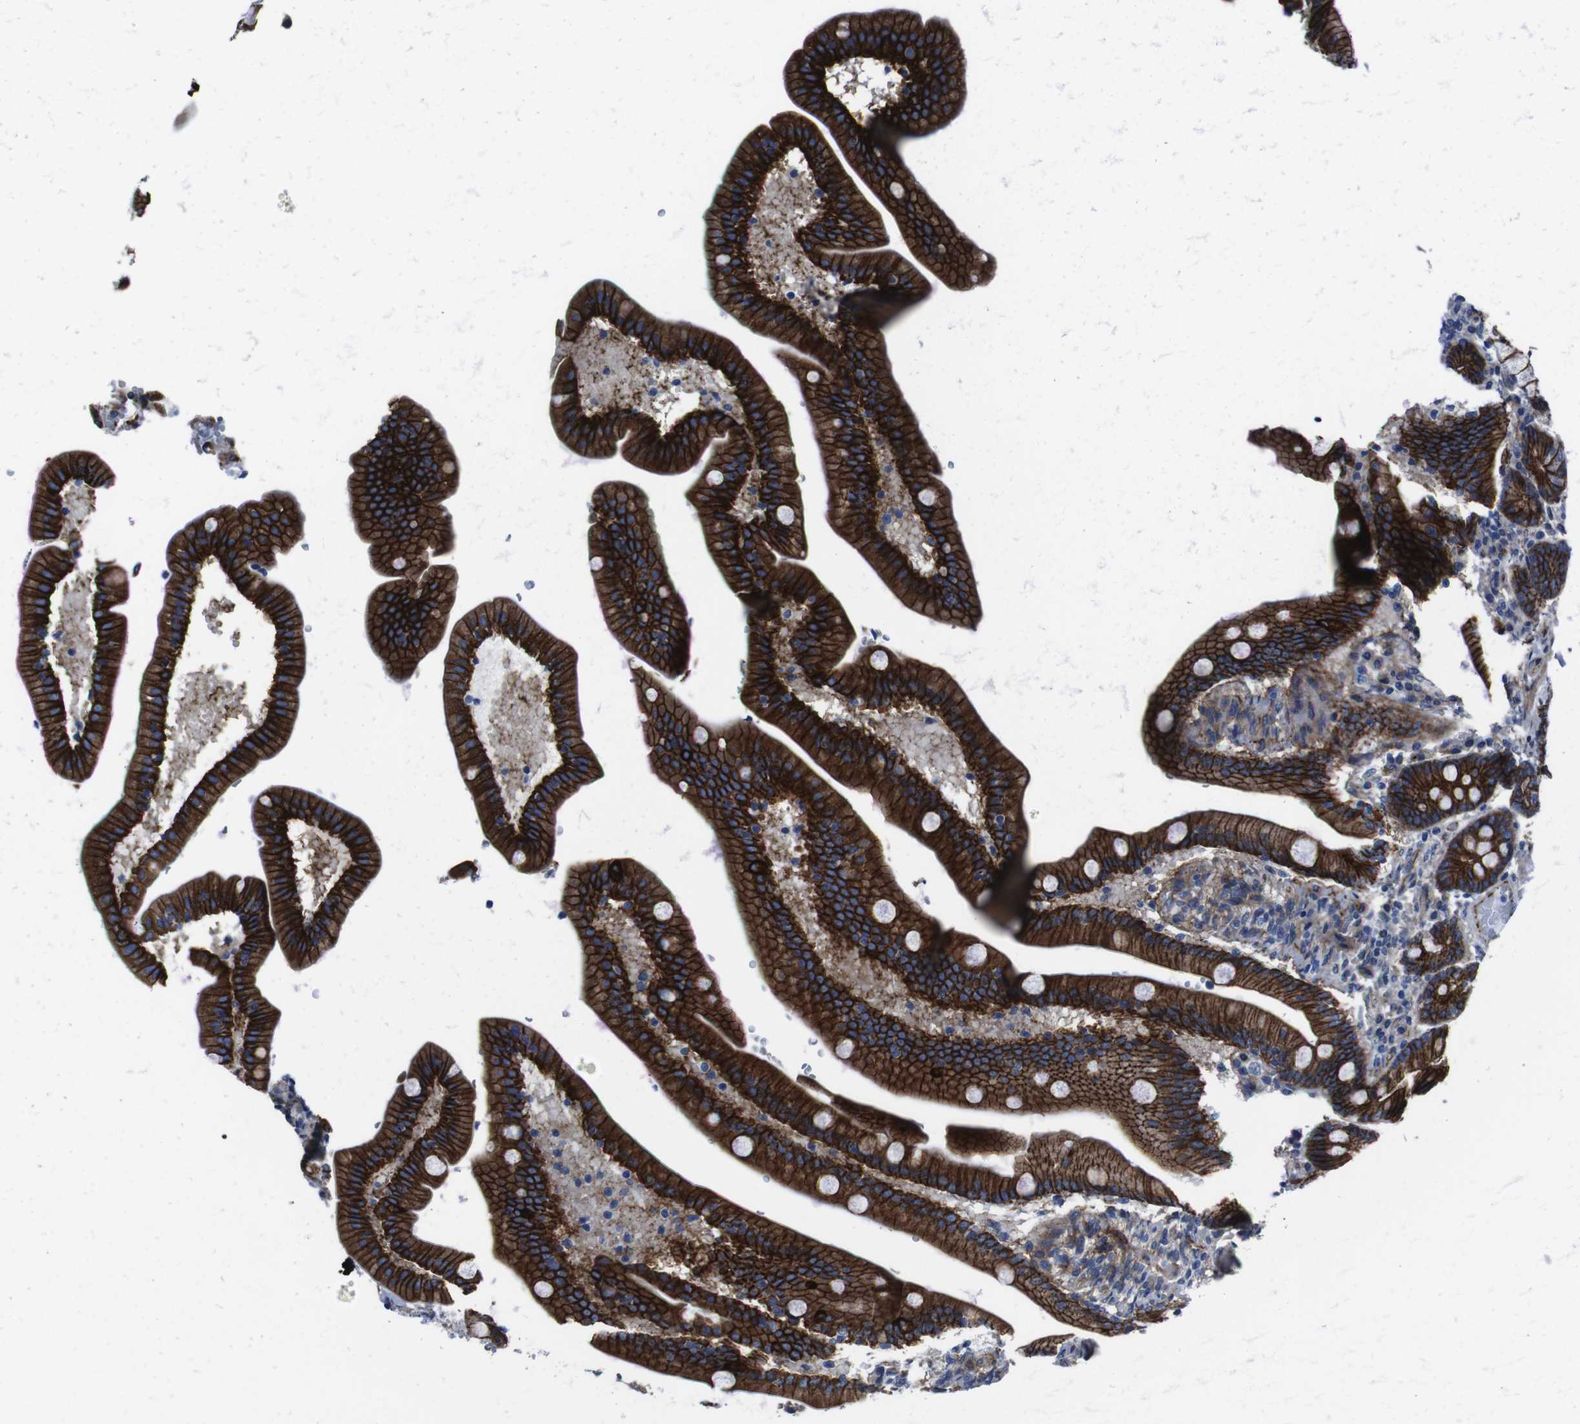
{"staining": {"intensity": "strong", "quantity": ">75%", "location": "cytoplasmic/membranous"}, "tissue": "duodenum", "cell_type": "Glandular cells", "image_type": "normal", "snomed": [{"axis": "morphology", "description": "Normal tissue, NOS"}, {"axis": "topography", "description": "Duodenum"}], "caption": "Duodenum was stained to show a protein in brown. There is high levels of strong cytoplasmic/membranous staining in approximately >75% of glandular cells. The staining was performed using DAB (3,3'-diaminobenzidine), with brown indicating positive protein expression. Nuclei are stained blue with hematoxylin.", "gene": "NUMB", "patient": {"sex": "male", "age": 54}}